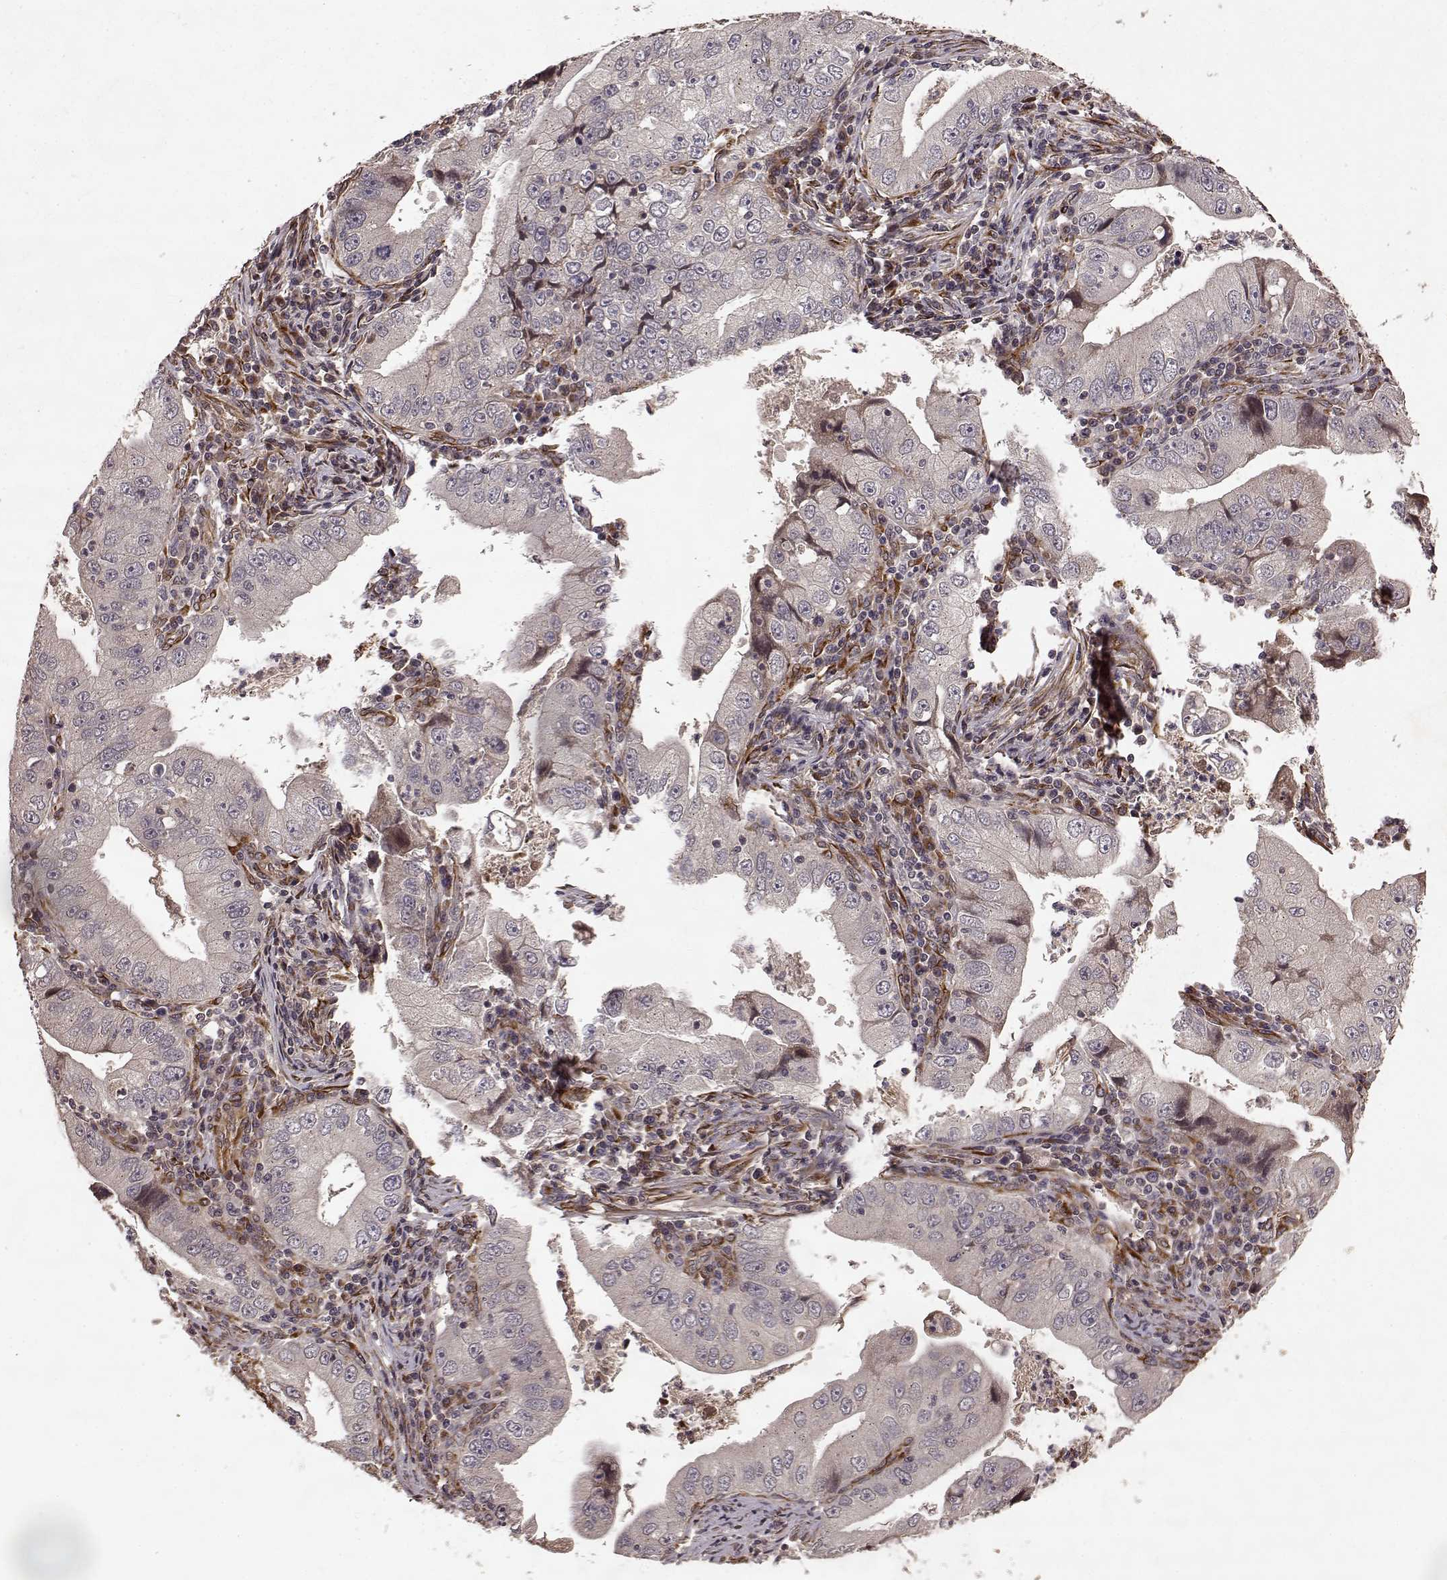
{"staining": {"intensity": "weak", "quantity": "<25%", "location": "cytoplasmic/membranous"}, "tissue": "stomach cancer", "cell_type": "Tumor cells", "image_type": "cancer", "snomed": [{"axis": "morphology", "description": "Adenocarcinoma, NOS"}, {"axis": "topography", "description": "Stomach"}], "caption": "Tumor cells are negative for brown protein staining in stomach cancer.", "gene": "FSTL1", "patient": {"sex": "male", "age": 76}}